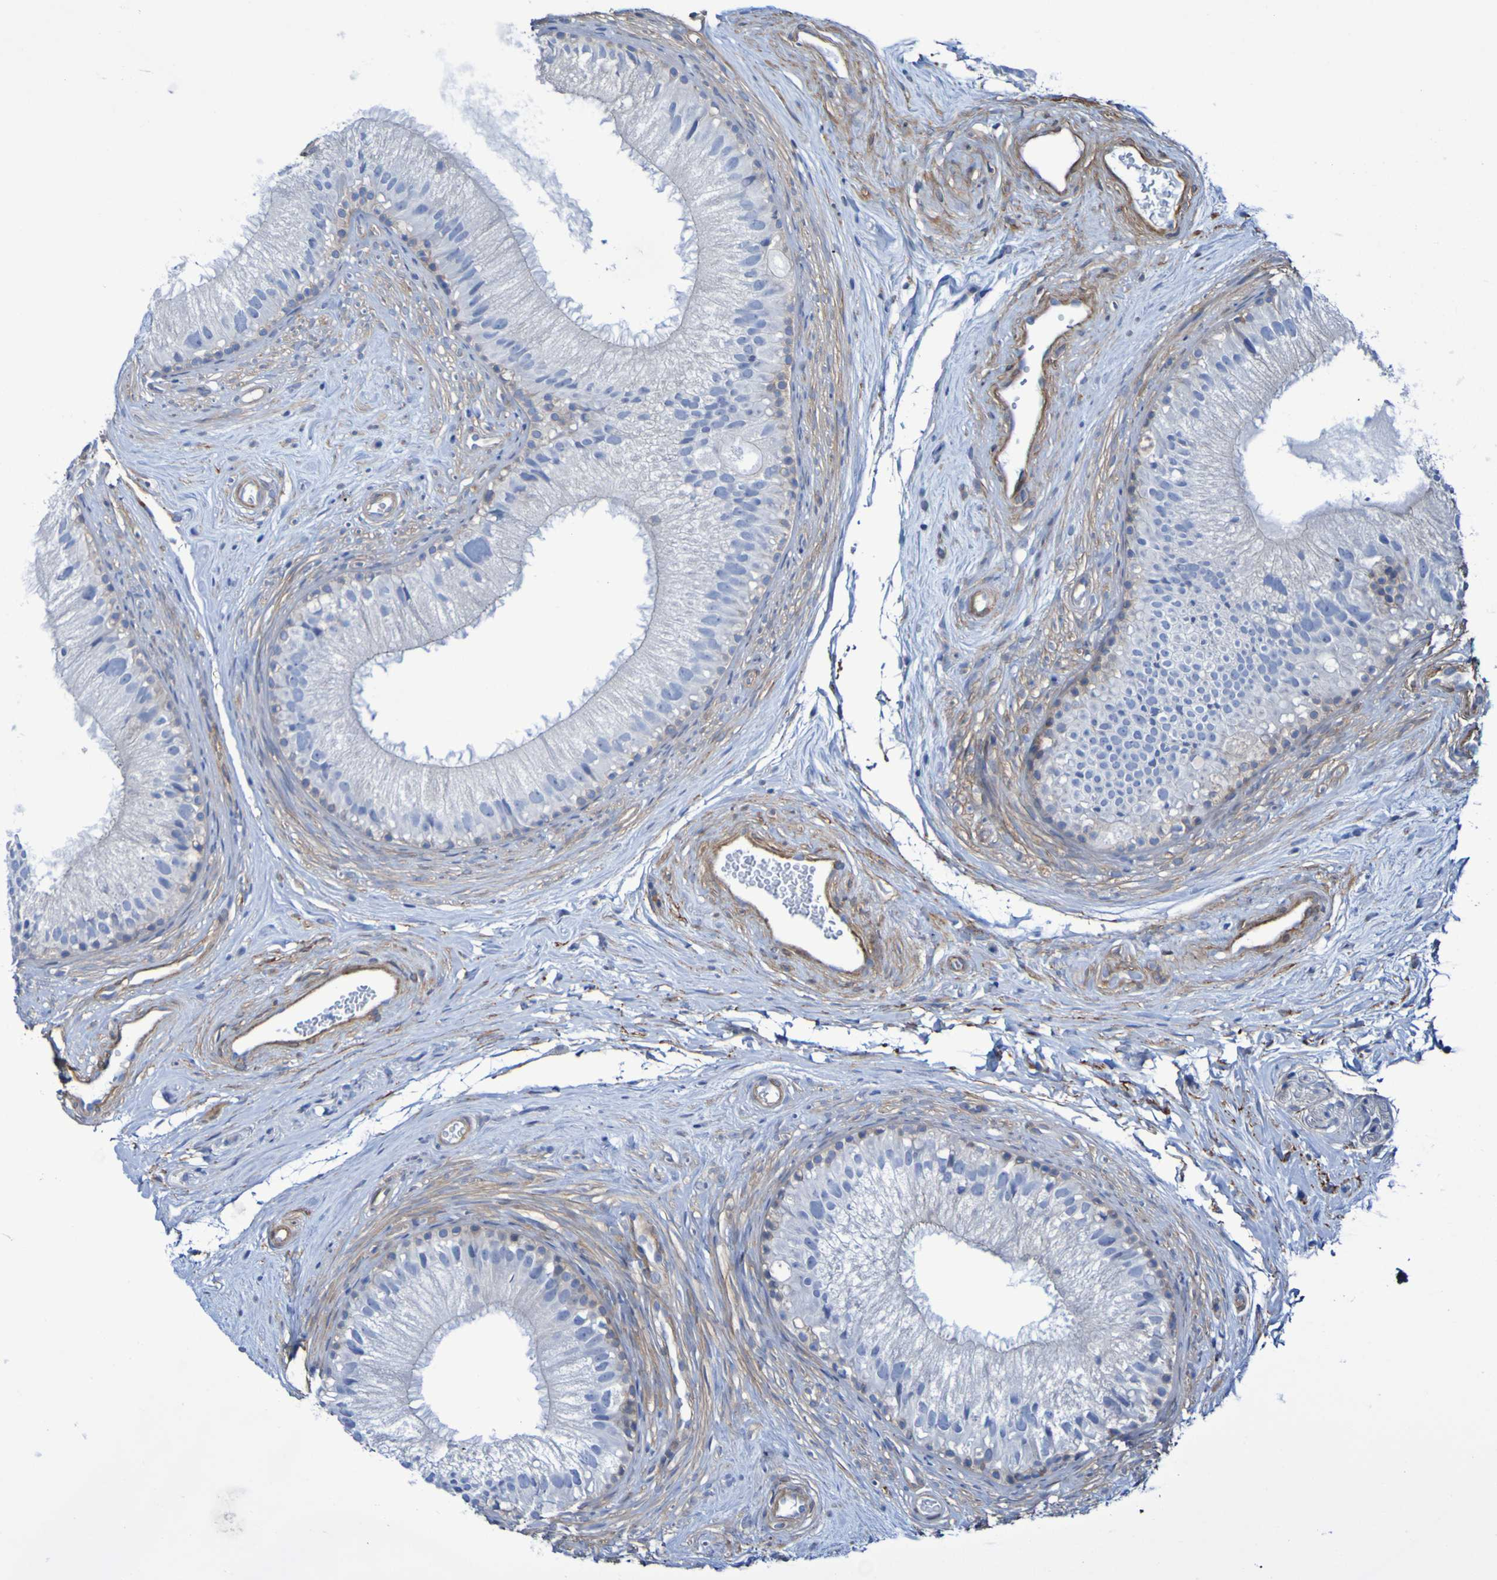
{"staining": {"intensity": "negative", "quantity": "none", "location": "none"}, "tissue": "epididymis", "cell_type": "Glandular cells", "image_type": "normal", "snomed": [{"axis": "morphology", "description": "Normal tissue, NOS"}, {"axis": "topography", "description": "Epididymis"}], "caption": "Human epididymis stained for a protein using immunohistochemistry demonstrates no staining in glandular cells.", "gene": "LPP", "patient": {"sex": "male", "age": 56}}